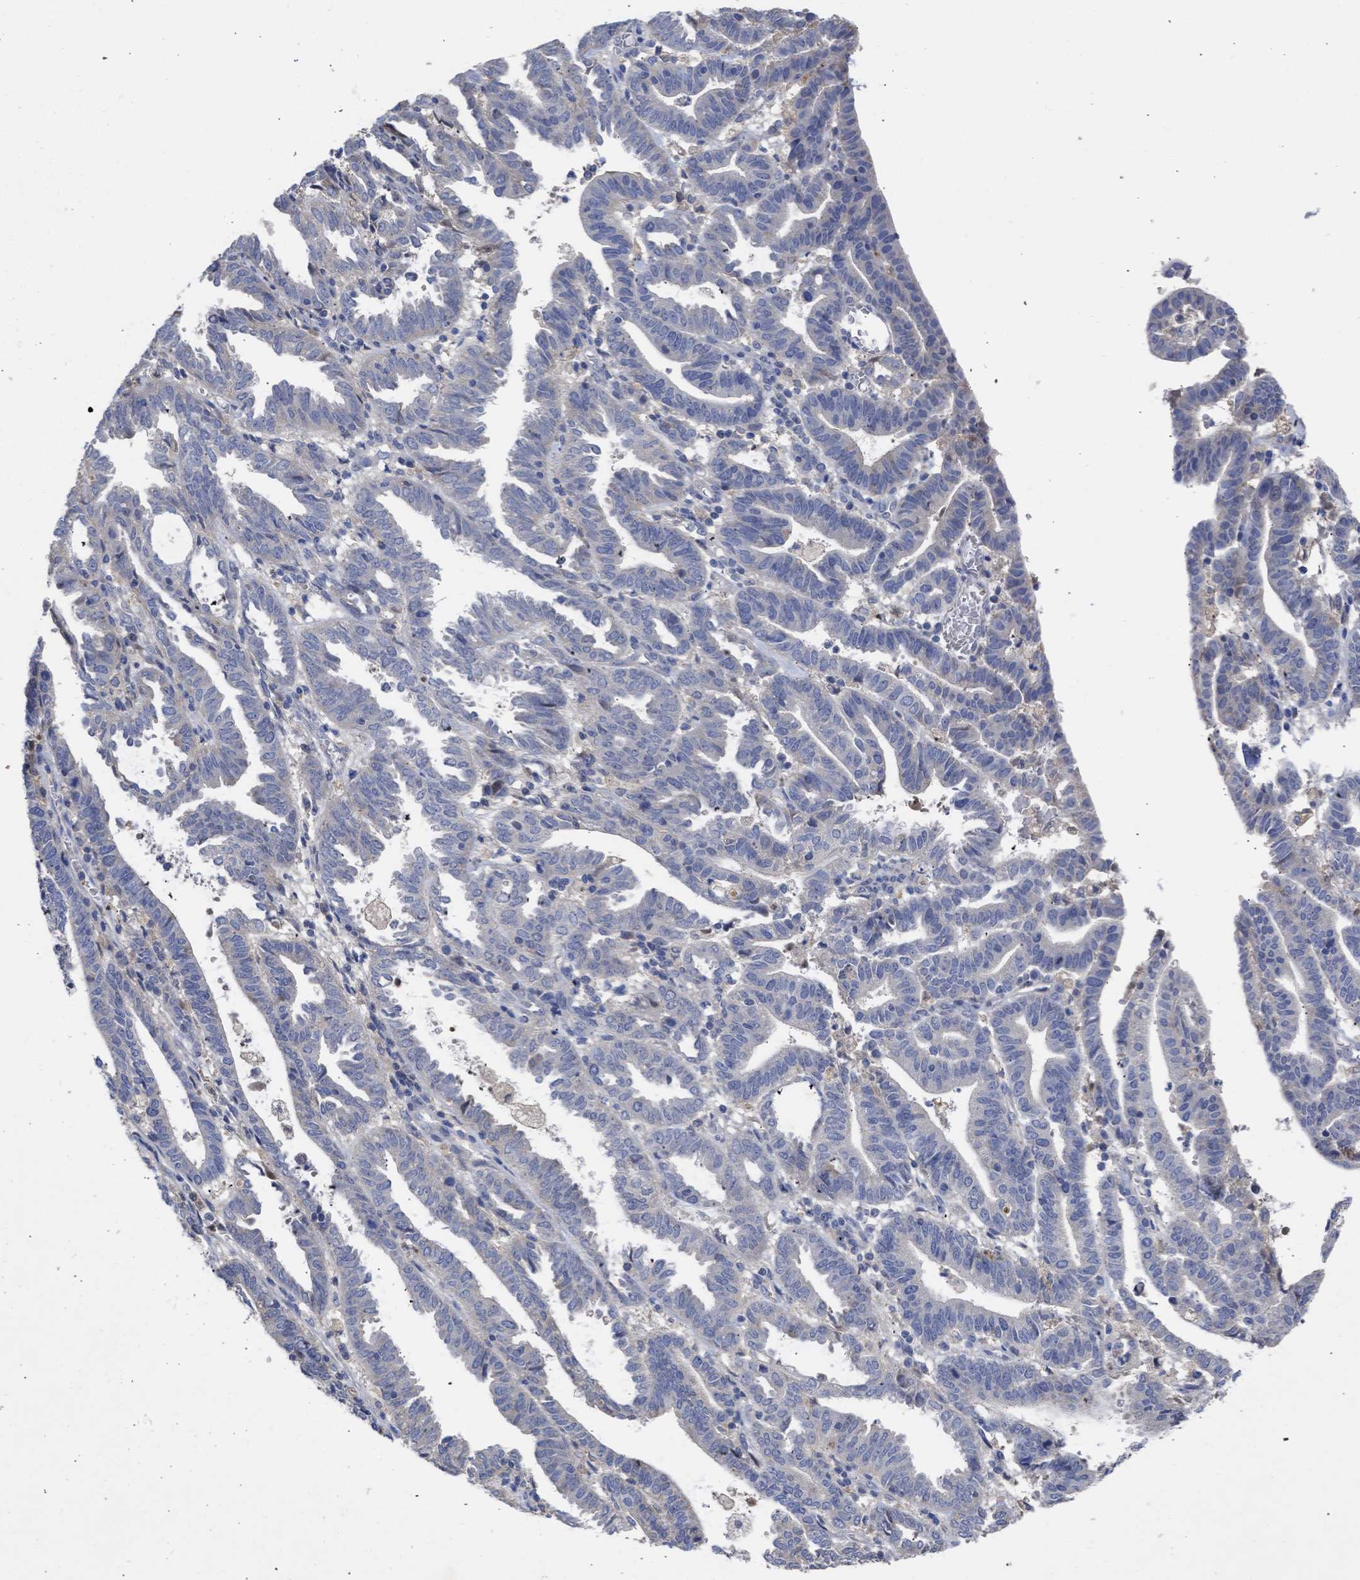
{"staining": {"intensity": "negative", "quantity": "none", "location": "none"}, "tissue": "endometrial cancer", "cell_type": "Tumor cells", "image_type": "cancer", "snomed": [{"axis": "morphology", "description": "Adenocarcinoma, NOS"}, {"axis": "topography", "description": "Uterus"}], "caption": "This is an immunohistochemistry image of human adenocarcinoma (endometrial). There is no expression in tumor cells.", "gene": "ARHGEF4", "patient": {"sex": "female", "age": 83}}